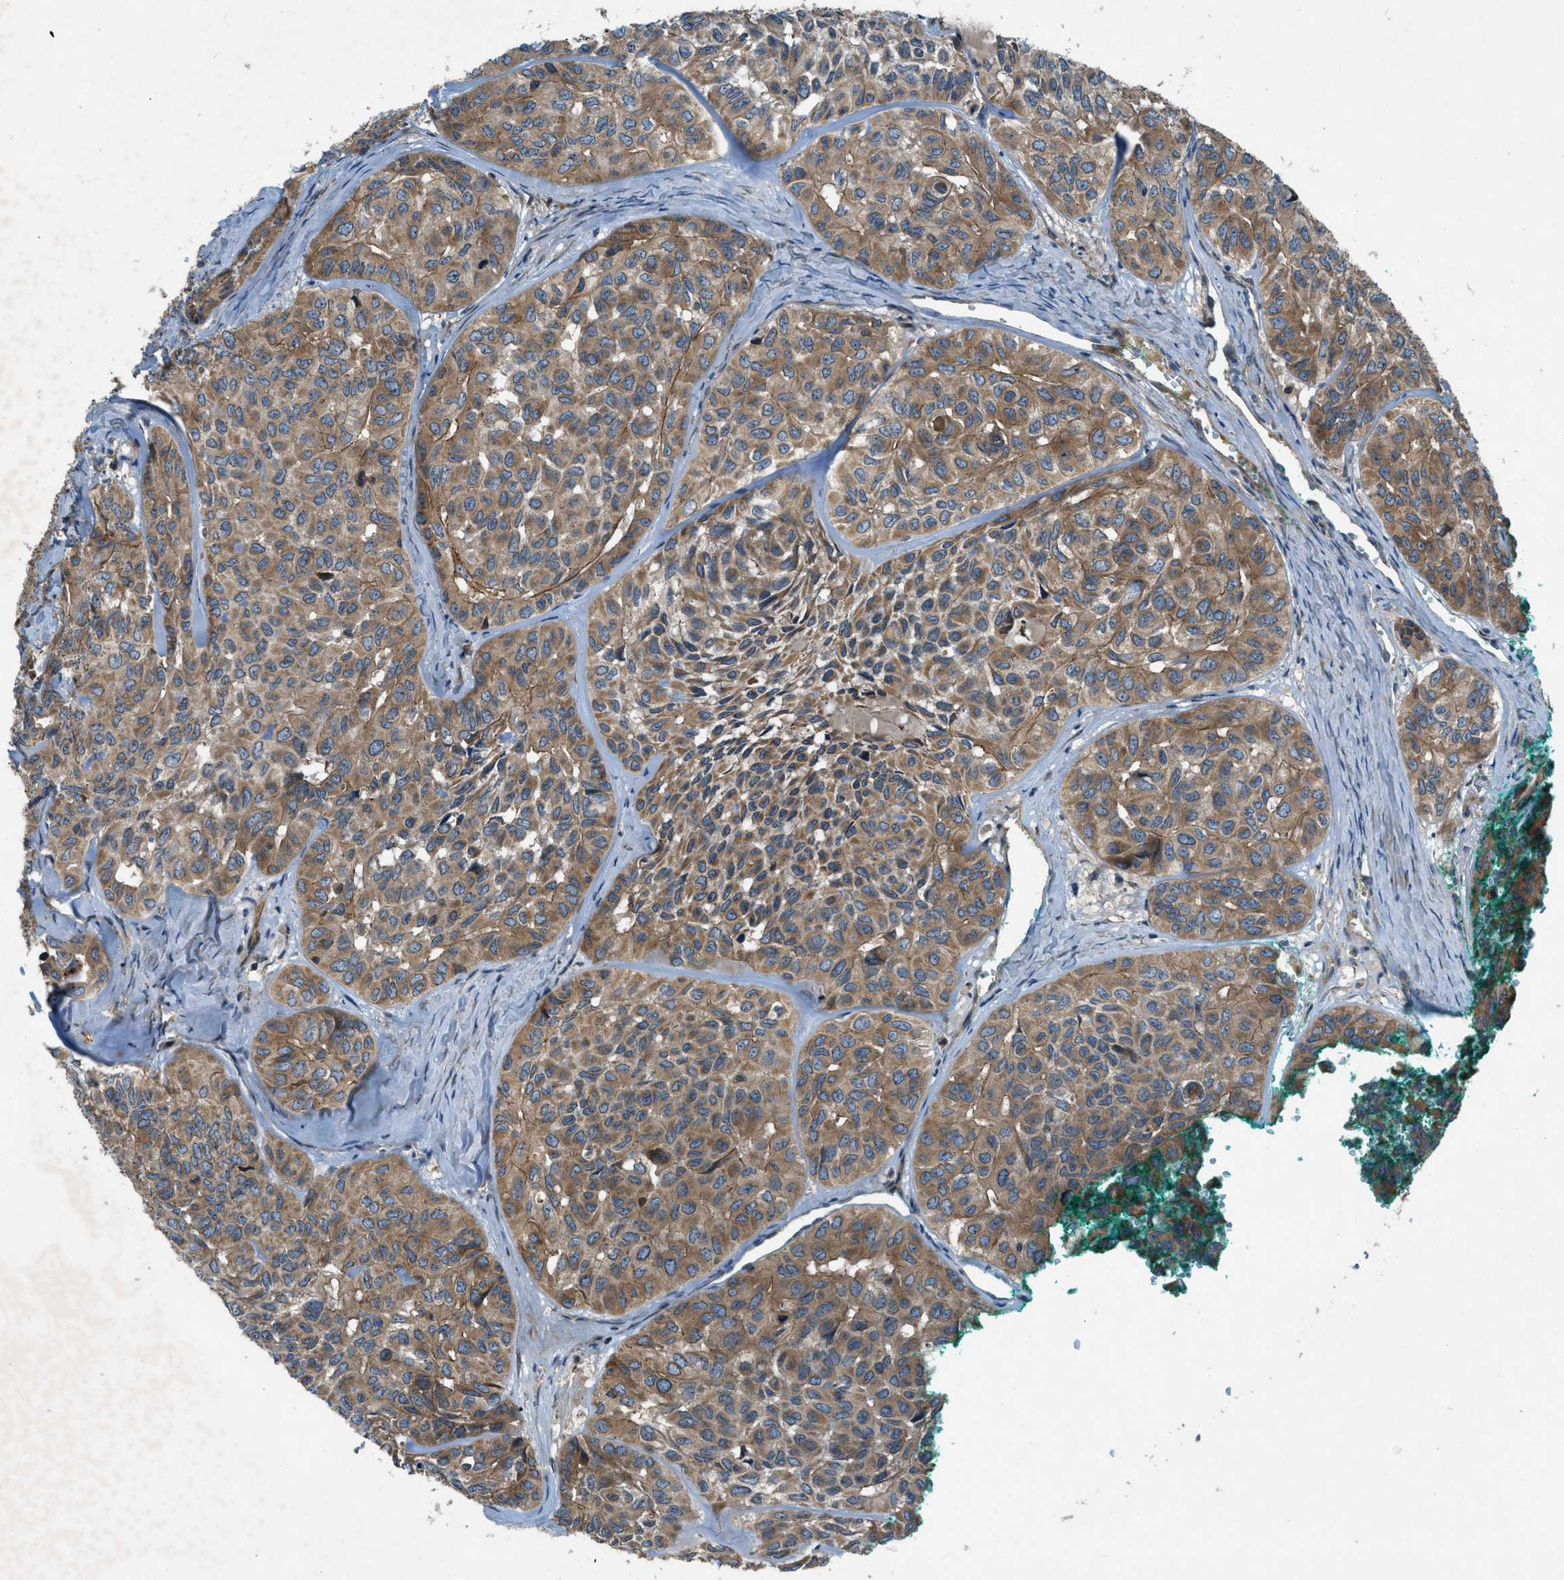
{"staining": {"intensity": "moderate", "quantity": ">75%", "location": "cytoplasmic/membranous"}, "tissue": "head and neck cancer", "cell_type": "Tumor cells", "image_type": "cancer", "snomed": [{"axis": "morphology", "description": "Adenocarcinoma, NOS"}, {"axis": "topography", "description": "Salivary gland, NOS"}, {"axis": "topography", "description": "Head-Neck"}], "caption": "DAB immunohistochemical staining of head and neck cancer reveals moderate cytoplasmic/membranous protein positivity in about >75% of tumor cells. Ihc stains the protein in brown and the nuclei are stained blue.", "gene": "VEZT", "patient": {"sex": "female", "age": 76}}